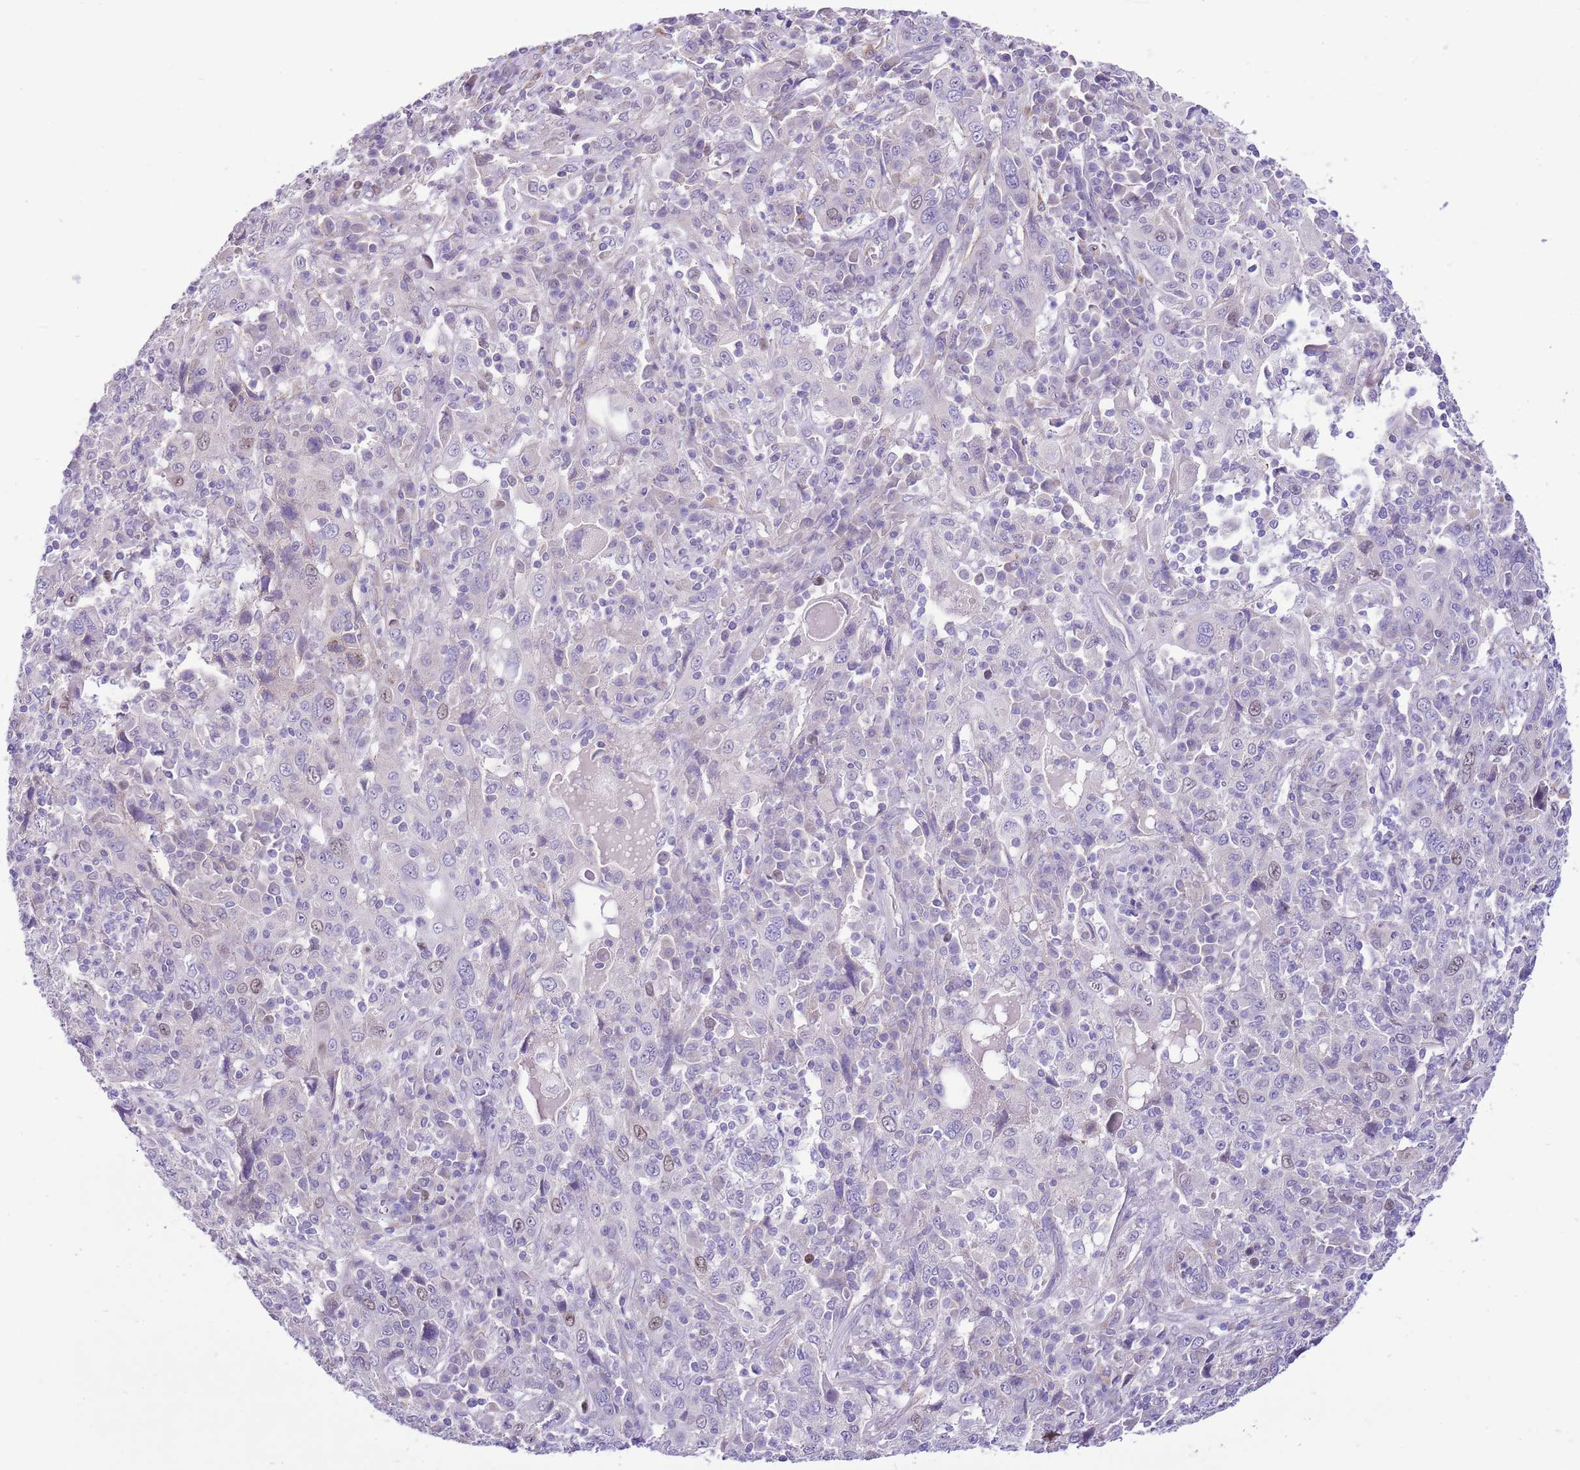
{"staining": {"intensity": "negative", "quantity": "none", "location": "none"}, "tissue": "cervical cancer", "cell_type": "Tumor cells", "image_type": "cancer", "snomed": [{"axis": "morphology", "description": "Squamous cell carcinoma, NOS"}, {"axis": "topography", "description": "Cervix"}], "caption": "Immunohistochemistry histopathology image of neoplastic tissue: cervical squamous cell carcinoma stained with DAB exhibits no significant protein positivity in tumor cells.", "gene": "FBRSL1", "patient": {"sex": "female", "age": 46}}